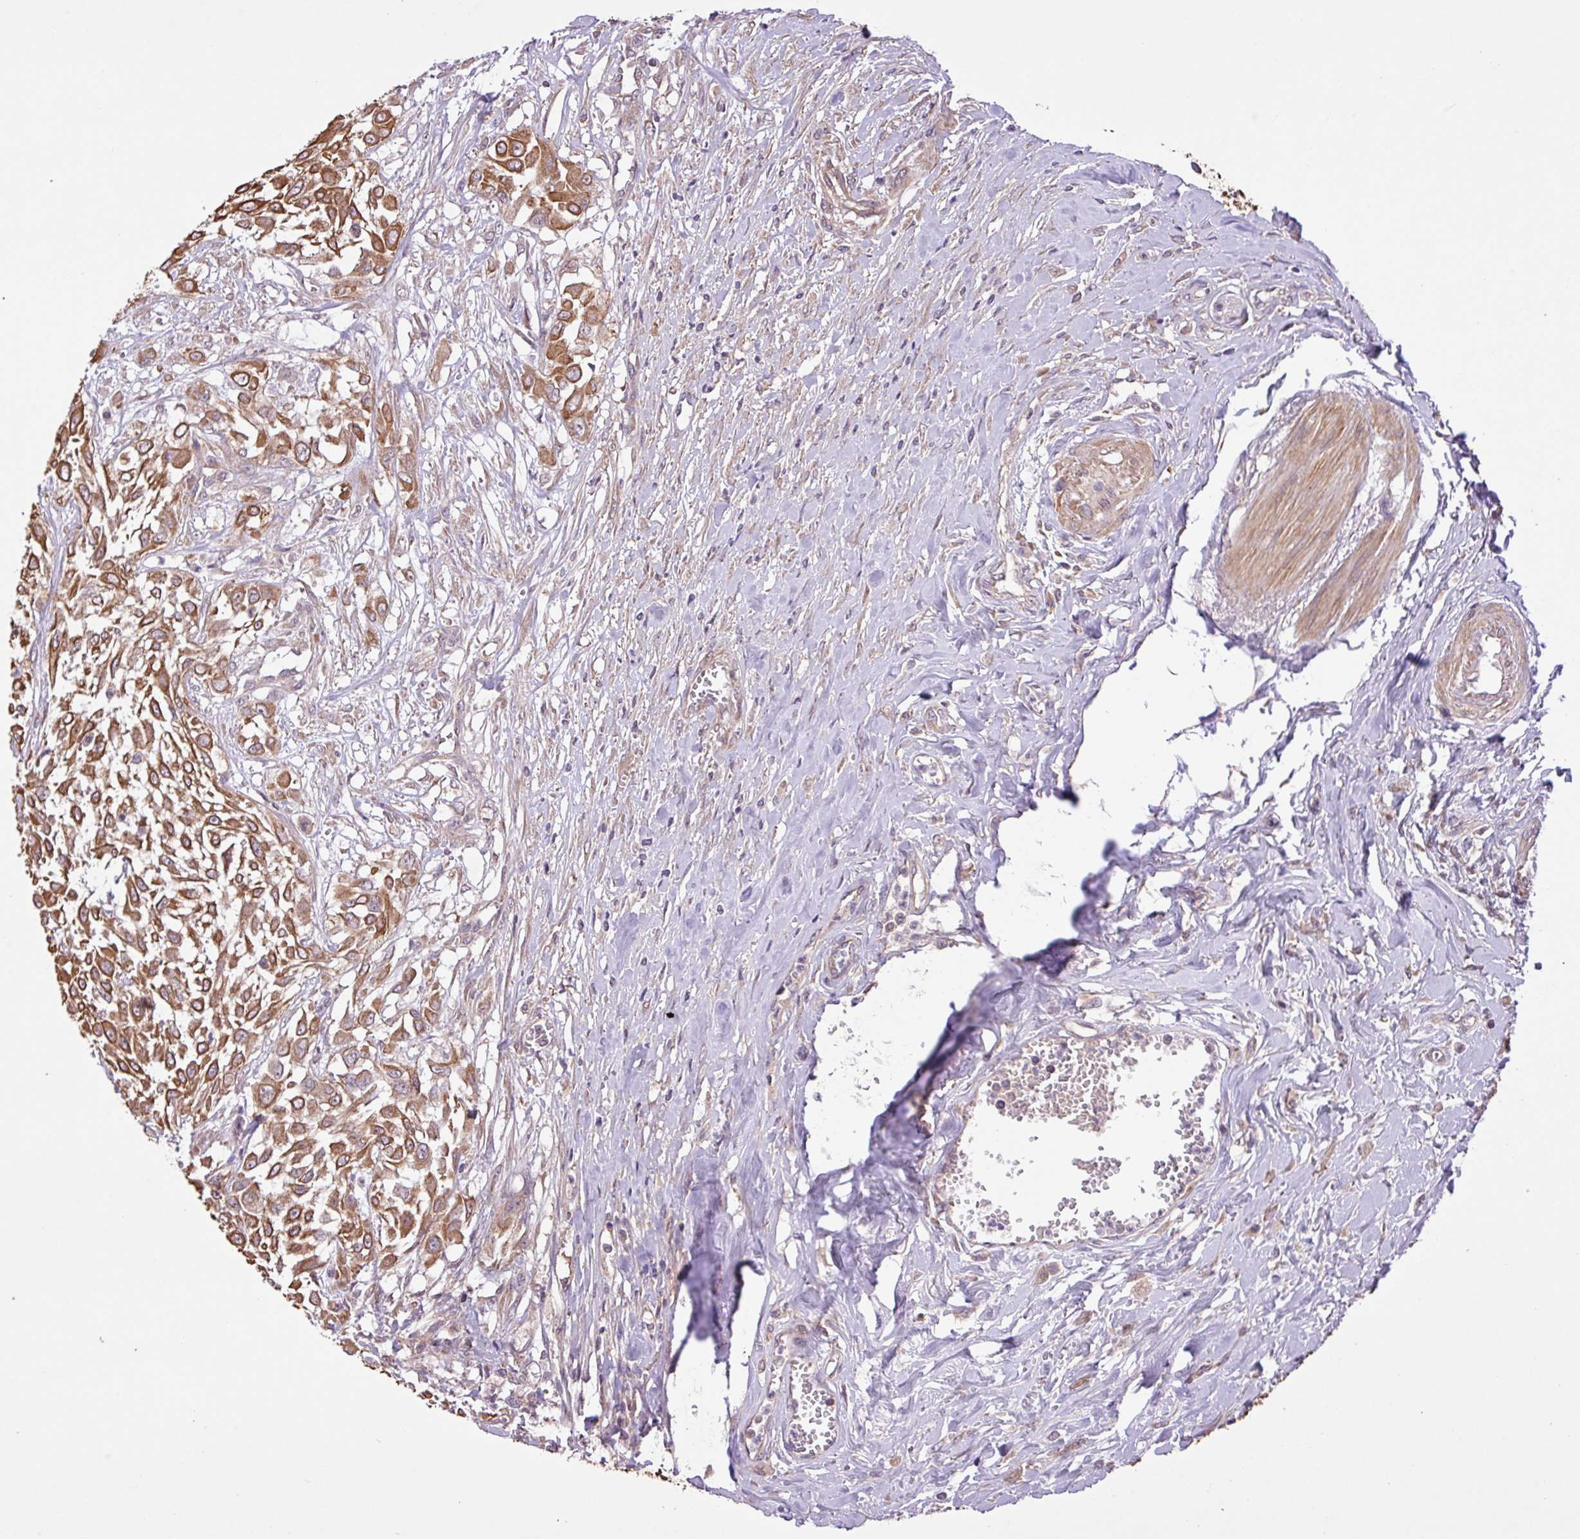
{"staining": {"intensity": "moderate", "quantity": ">75%", "location": "cytoplasmic/membranous"}, "tissue": "urothelial cancer", "cell_type": "Tumor cells", "image_type": "cancer", "snomed": [{"axis": "morphology", "description": "Urothelial carcinoma, High grade"}, {"axis": "topography", "description": "Urinary bladder"}], "caption": "There is medium levels of moderate cytoplasmic/membranous expression in tumor cells of urothelial carcinoma (high-grade), as demonstrated by immunohistochemical staining (brown color).", "gene": "TIMM10B", "patient": {"sex": "male", "age": 57}}